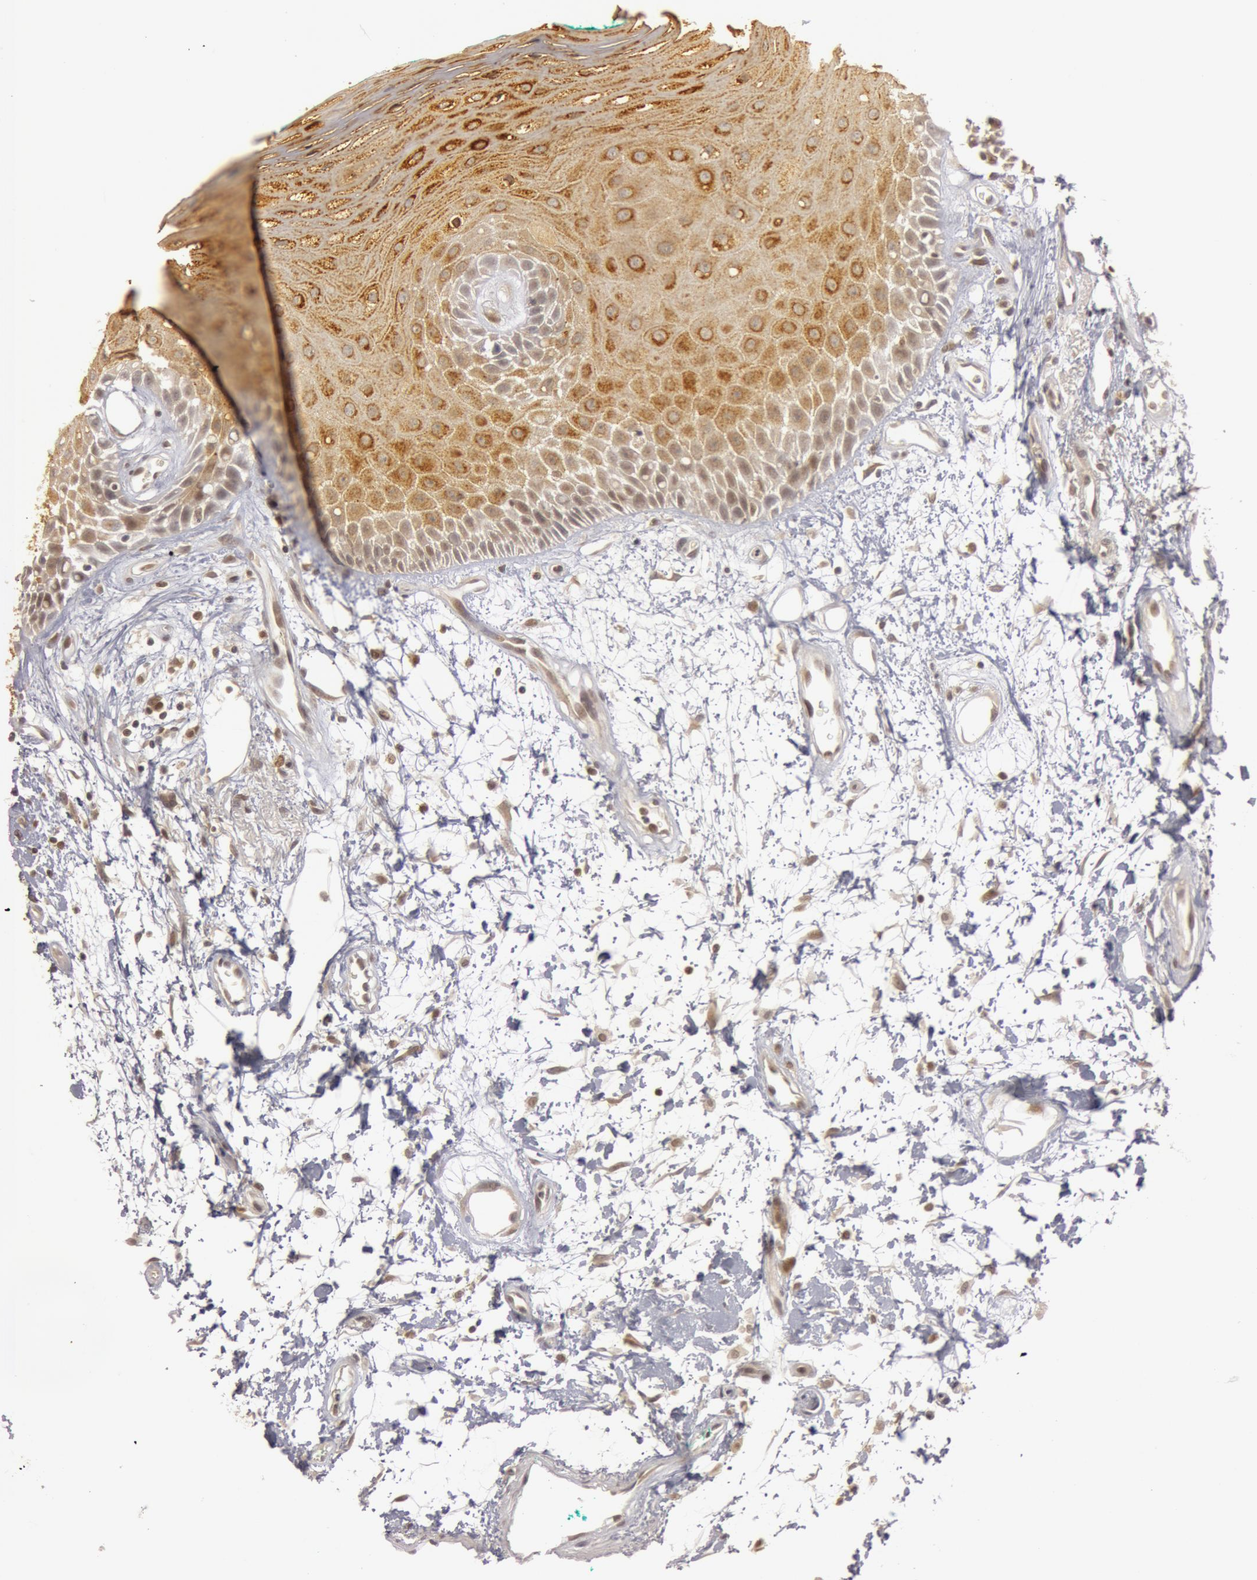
{"staining": {"intensity": "moderate", "quantity": ">75%", "location": "cytoplasmic/membranous"}, "tissue": "oral mucosa", "cell_type": "Squamous epithelial cells", "image_type": "normal", "snomed": [{"axis": "morphology", "description": "Normal tissue, NOS"}, {"axis": "morphology", "description": "Squamous cell carcinoma, NOS"}, {"axis": "topography", "description": "Skeletal muscle"}, {"axis": "topography", "description": "Oral tissue"}, {"axis": "topography", "description": "Head-Neck"}], "caption": "This histopathology image exhibits normal oral mucosa stained with IHC to label a protein in brown. The cytoplasmic/membranous of squamous epithelial cells show moderate positivity for the protein. Nuclei are counter-stained blue.", "gene": "OASL", "patient": {"sex": "female", "age": 84}}